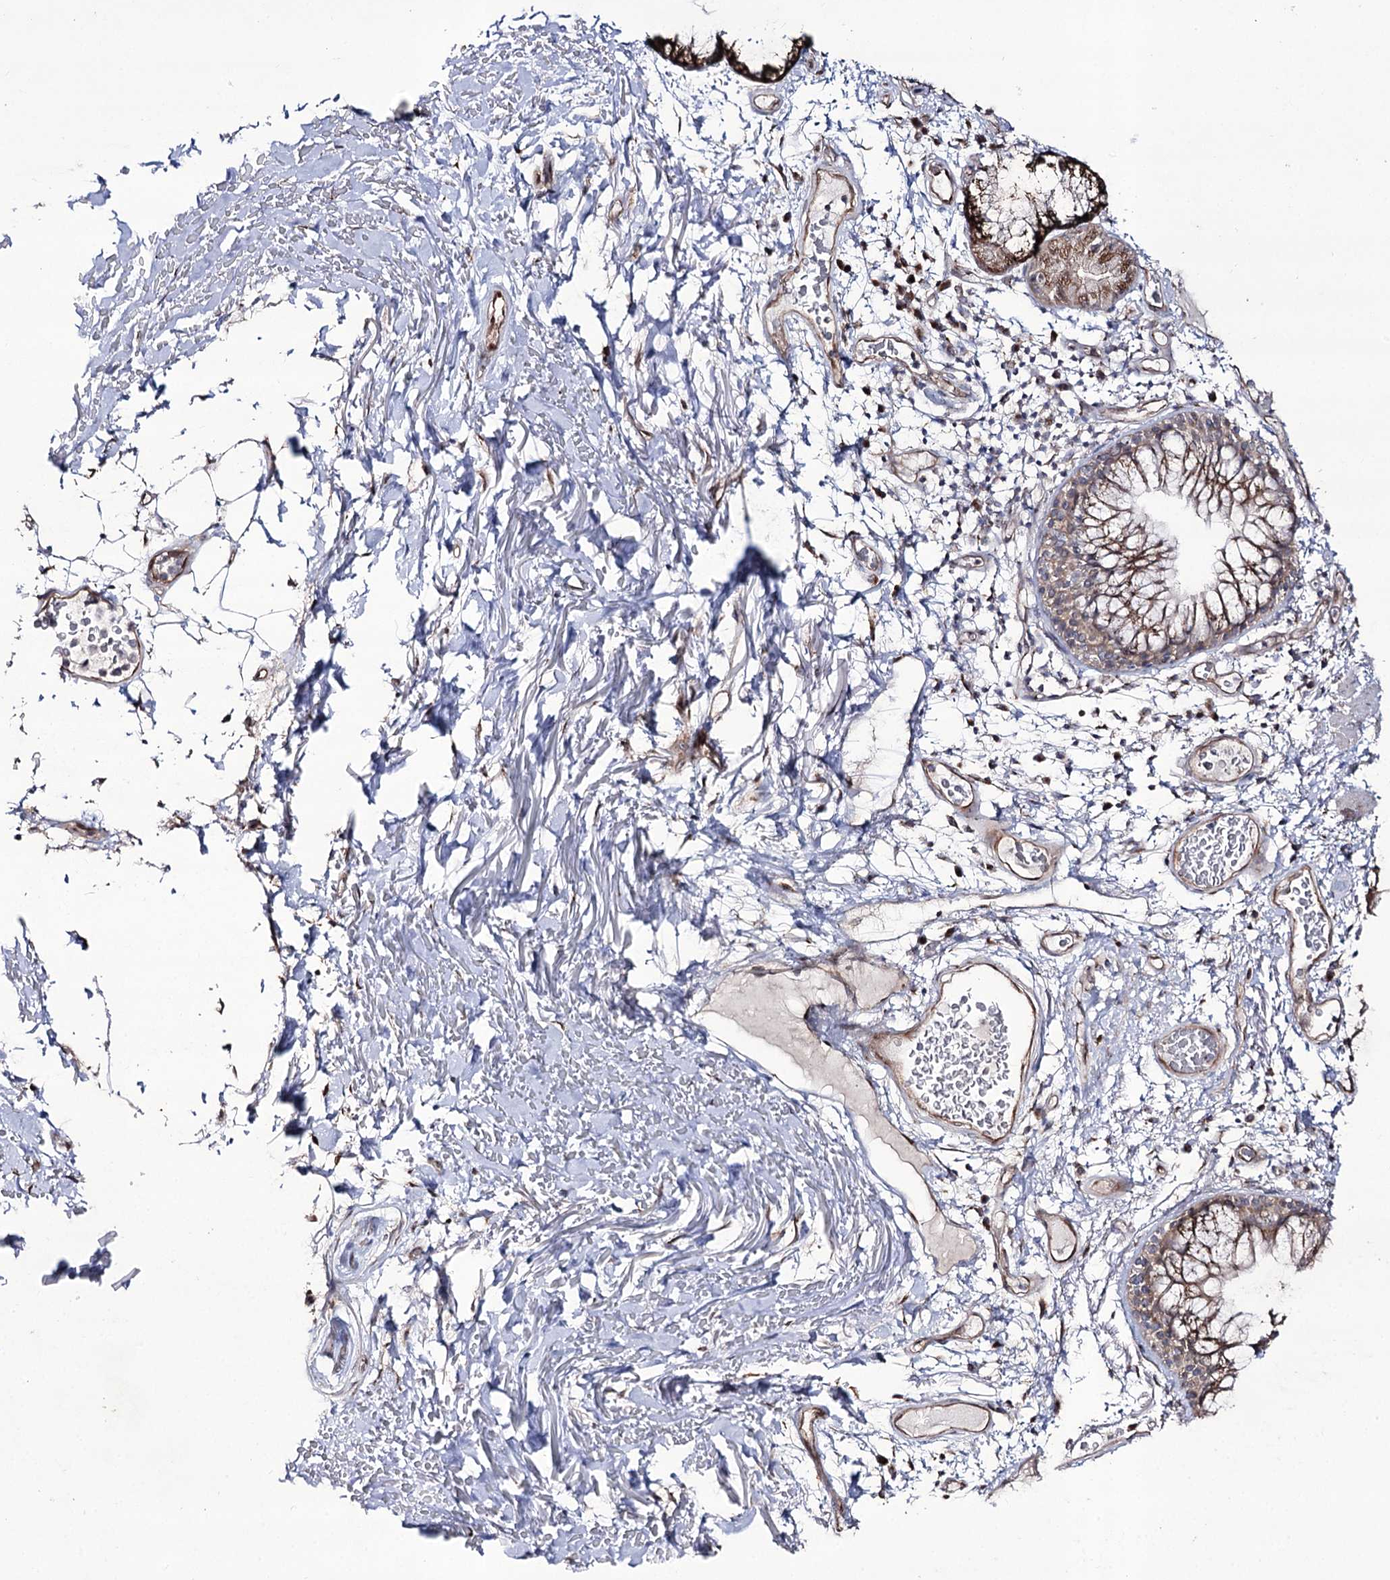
{"staining": {"intensity": "moderate", "quantity": ">75%", "location": "cytoplasmic/membranous"}, "tissue": "bronchus", "cell_type": "Respiratory epithelial cells", "image_type": "normal", "snomed": [{"axis": "morphology", "description": "Normal tissue, NOS"}, {"axis": "topography", "description": "Cartilage tissue"}, {"axis": "topography", "description": "Bronchus"}], "caption": "Respiratory epithelial cells display medium levels of moderate cytoplasmic/membranous expression in approximately >75% of cells in normal human bronchus. (brown staining indicates protein expression, while blue staining denotes nuclei).", "gene": "REXO2", "patient": {"sex": "female", "age": 73}}